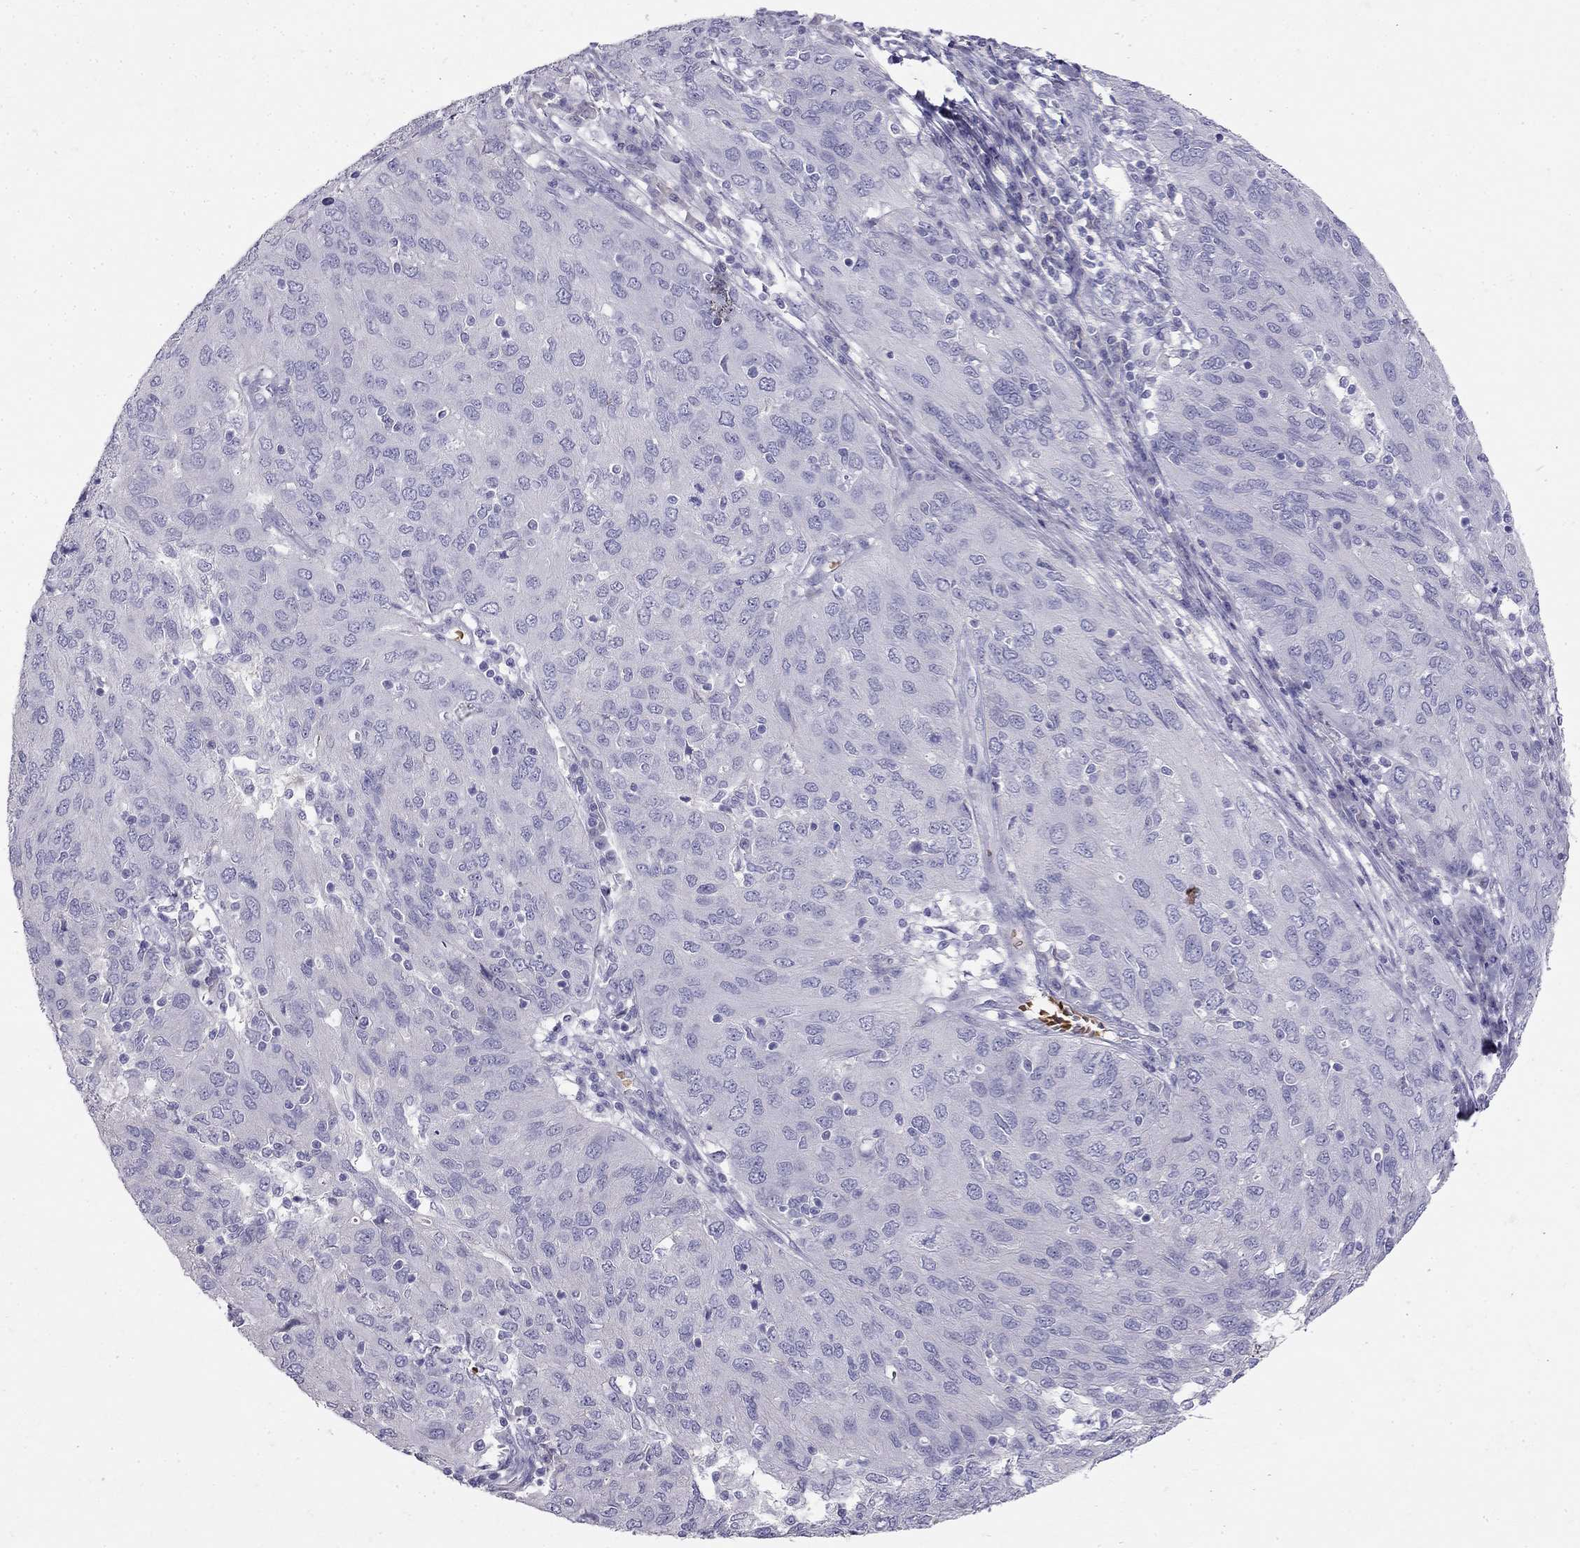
{"staining": {"intensity": "negative", "quantity": "none", "location": "none"}, "tissue": "ovarian cancer", "cell_type": "Tumor cells", "image_type": "cancer", "snomed": [{"axis": "morphology", "description": "Carcinoma, endometroid"}, {"axis": "topography", "description": "Ovary"}], "caption": "A high-resolution histopathology image shows immunohistochemistry staining of ovarian endometroid carcinoma, which exhibits no significant staining in tumor cells.", "gene": "RHD", "patient": {"sex": "female", "age": 50}}